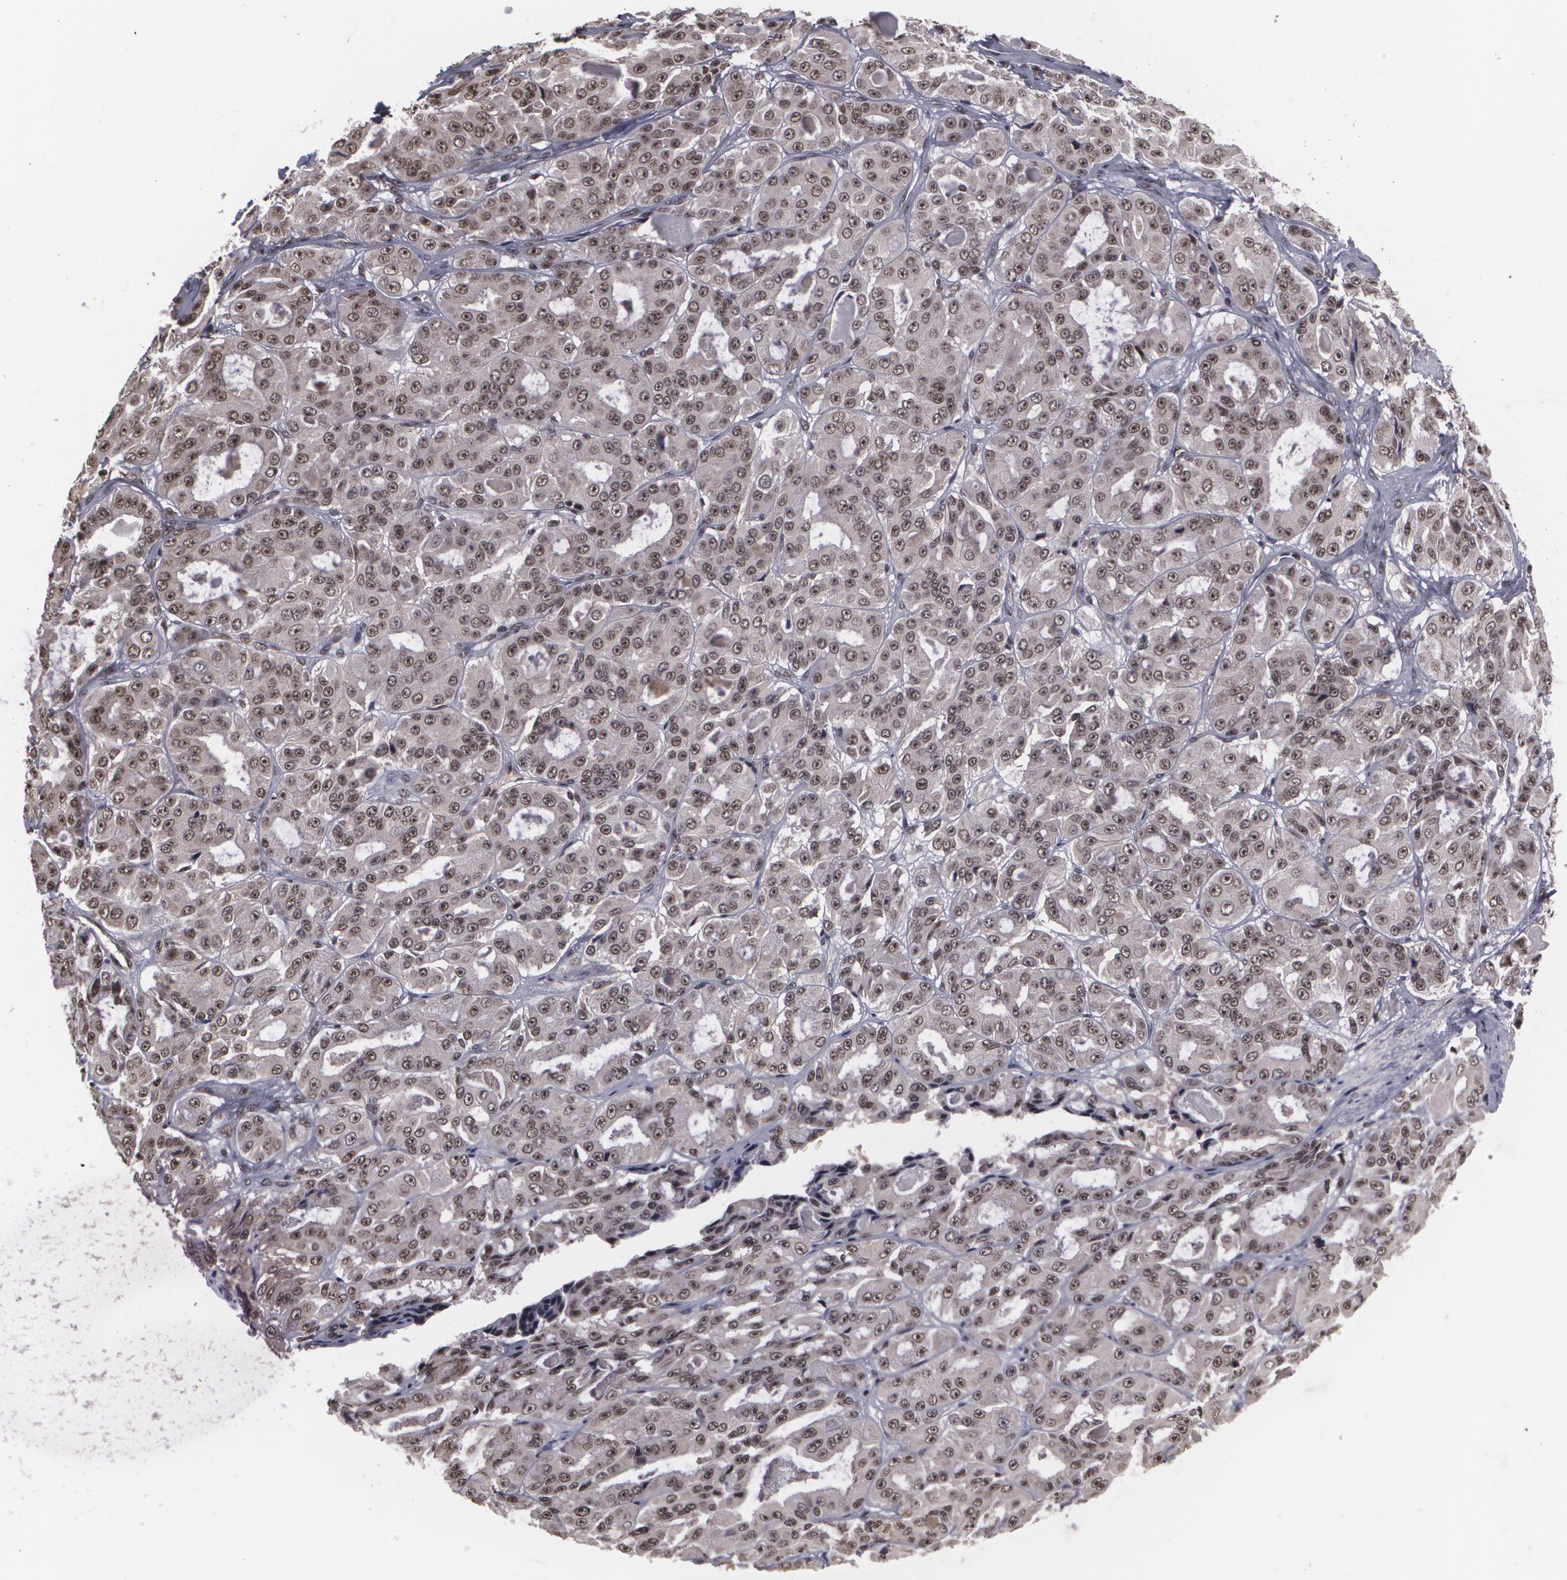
{"staining": {"intensity": "moderate", "quantity": ">75%", "location": "nuclear"}, "tissue": "ovarian cancer", "cell_type": "Tumor cells", "image_type": "cancer", "snomed": [{"axis": "morphology", "description": "Carcinoma, endometroid"}, {"axis": "topography", "description": "Ovary"}], "caption": "Ovarian cancer stained with a brown dye shows moderate nuclear positive expression in approximately >75% of tumor cells.", "gene": "RXRB", "patient": {"sex": "female", "age": 61}}